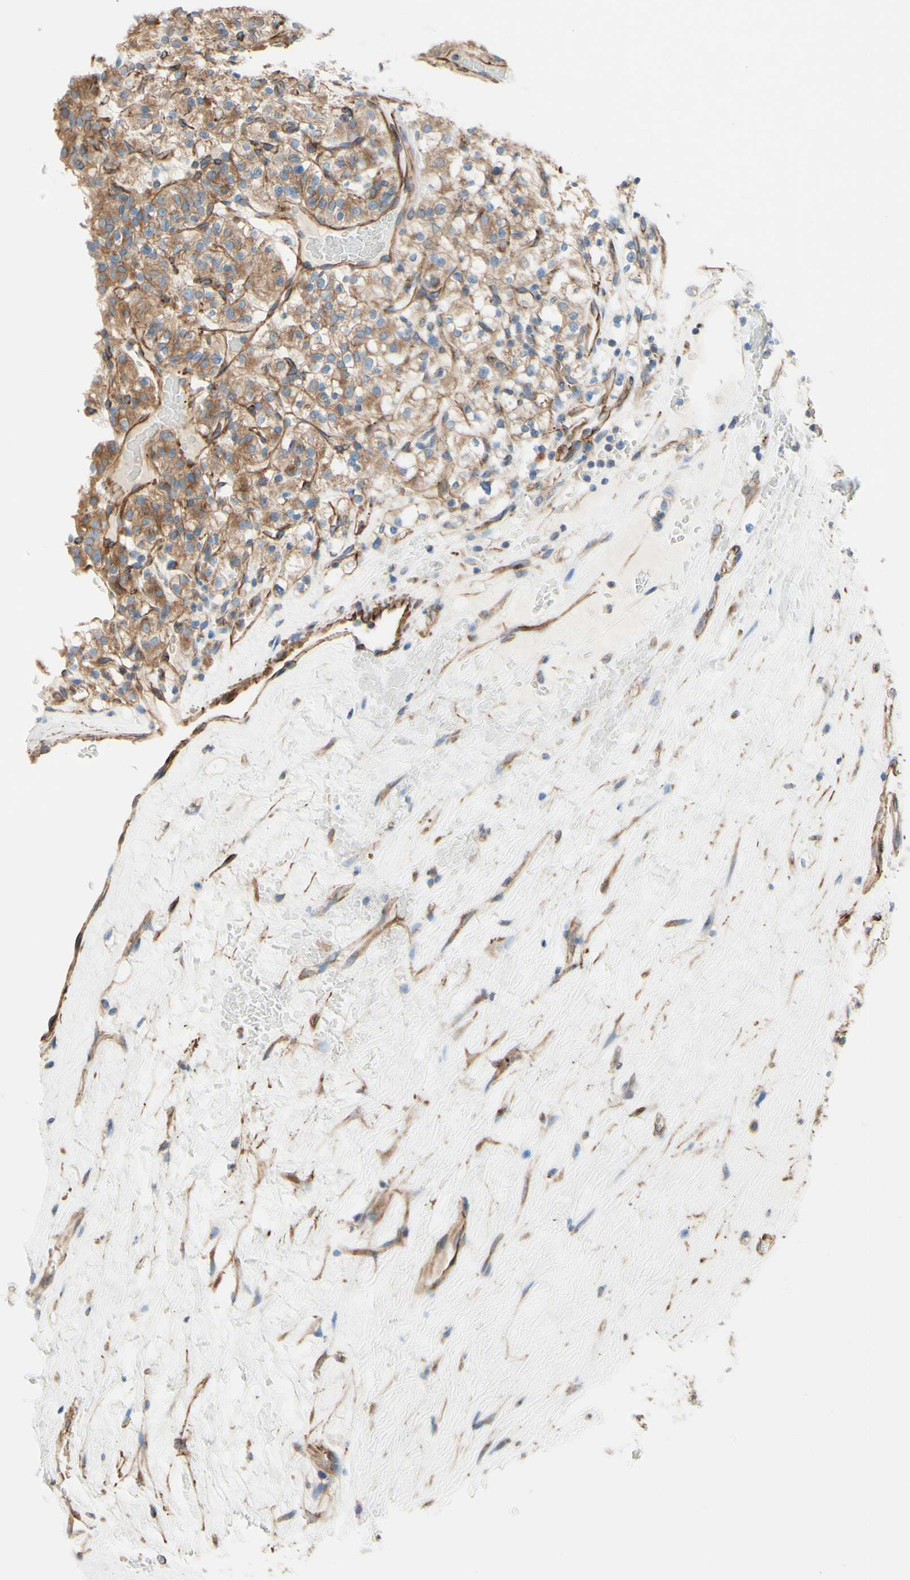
{"staining": {"intensity": "moderate", "quantity": ">75%", "location": "cytoplasmic/membranous"}, "tissue": "renal cancer", "cell_type": "Tumor cells", "image_type": "cancer", "snomed": [{"axis": "morphology", "description": "Normal tissue, NOS"}, {"axis": "morphology", "description": "Adenocarcinoma, NOS"}, {"axis": "topography", "description": "Kidney"}], "caption": "This histopathology image demonstrates renal cancer (adenocarcinoma) stained with immunohistochemistry to label a protein in brown. The cytoplasmic/membranous of tumor cells show moderate positivity for the protein. Nuclei are counter-stained blue.", "gene": "ENDOD1", "patient": {"sex": "female", "age": 72}}